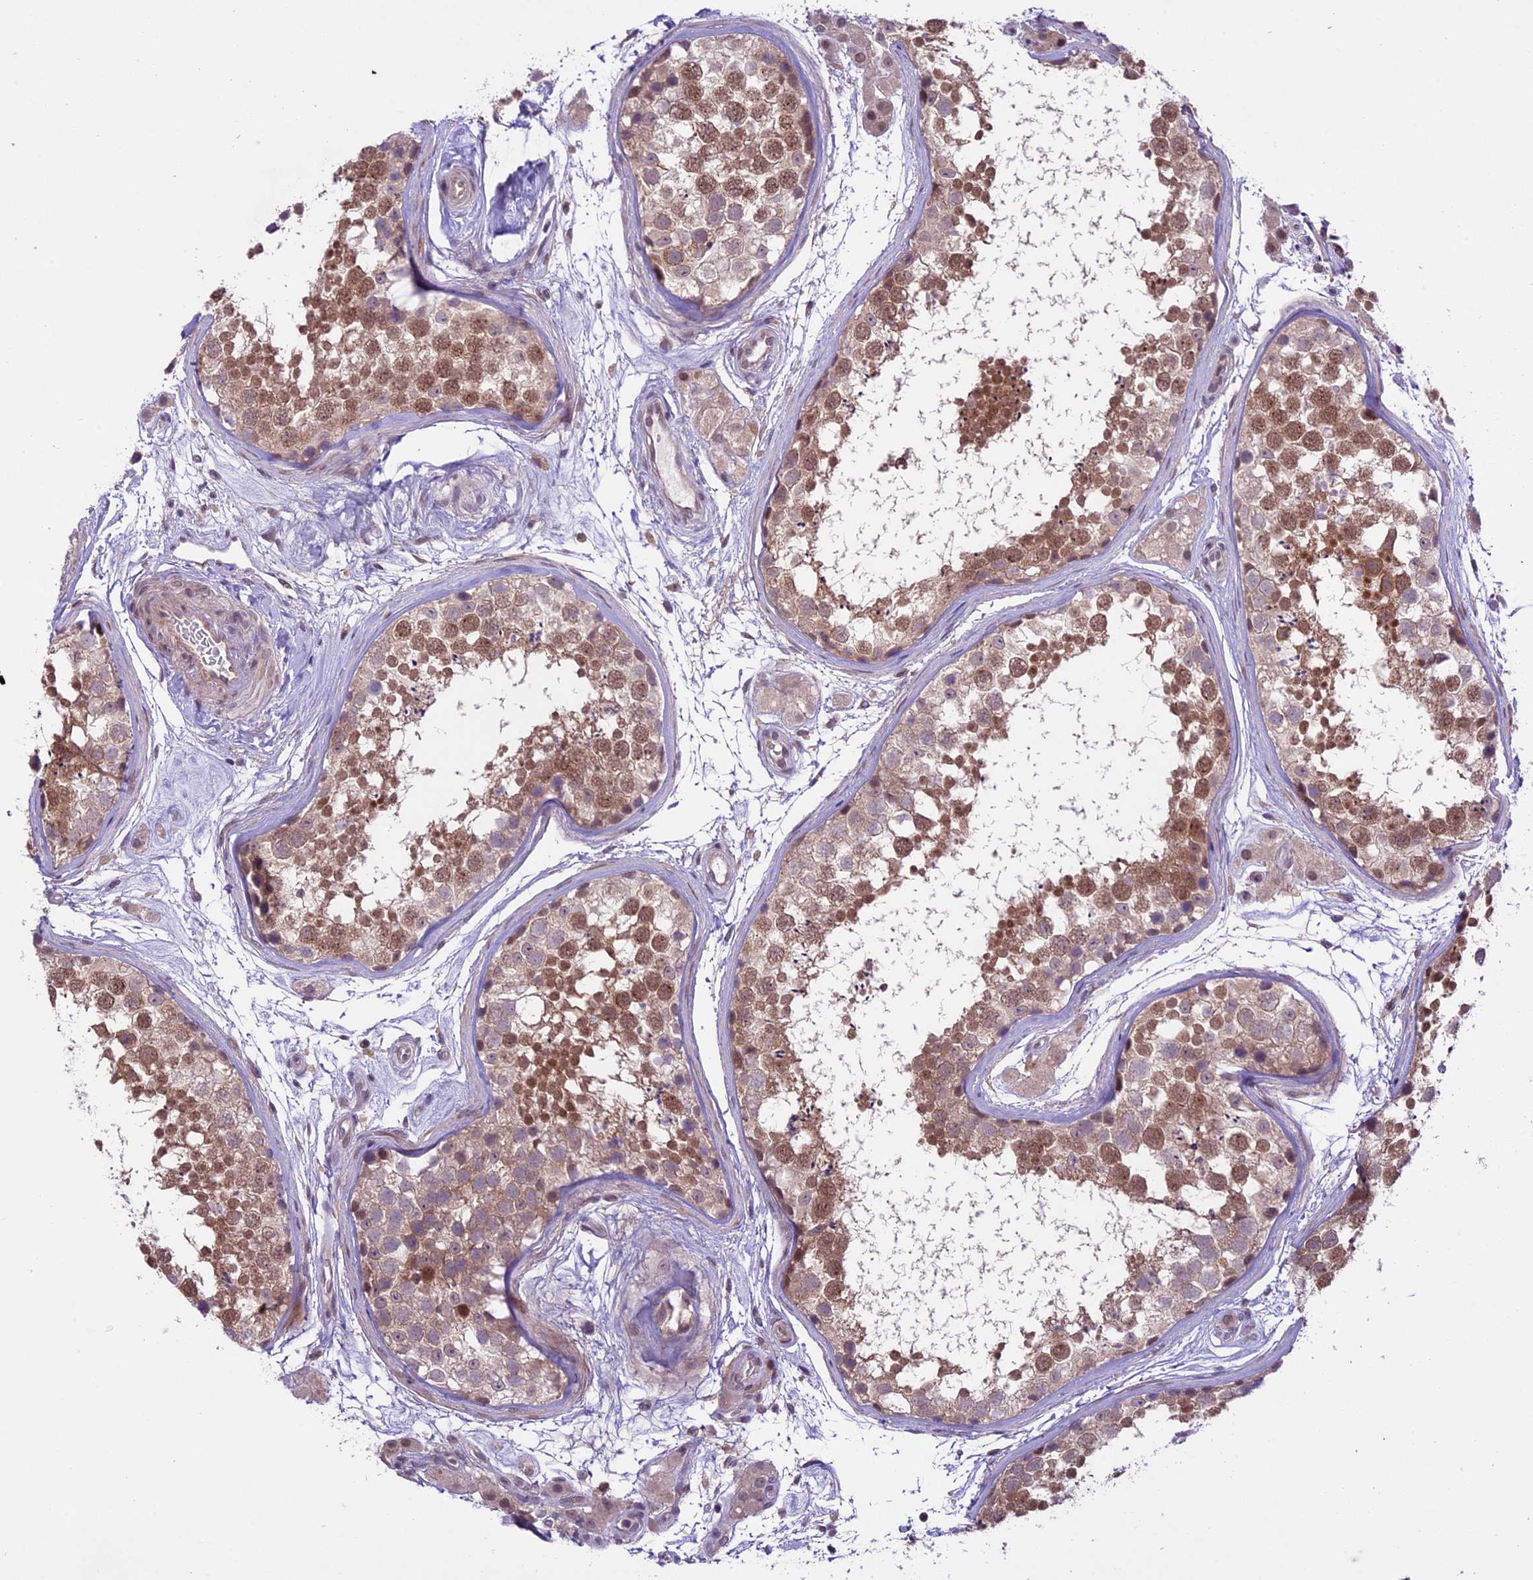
{"staining": {"intensity": "moderate", "quantity": ">75%", "location": "cytoplasmic/membranous,nuclear"}, "tissue": "testis", "cell_type": "Cells in seminiferous ducts", "image_type": "normal", "snomed": [{"axis": "morphology", "description": "Normal tissue, NOS"}, {"axis": "topography", "description": "Testis"}], "caption": "Moderate cytoplasmic/membranous,nuclear protein positivity is seen in approximately >75% of cells in seminiferous ducts in testis. (DAB (3,3'-diaminobenzidine) IHC, brown staining for protein, blue staining for nuclei).", "gene": "SPRED1", "patient": {"sex": "male", "age": 56}}